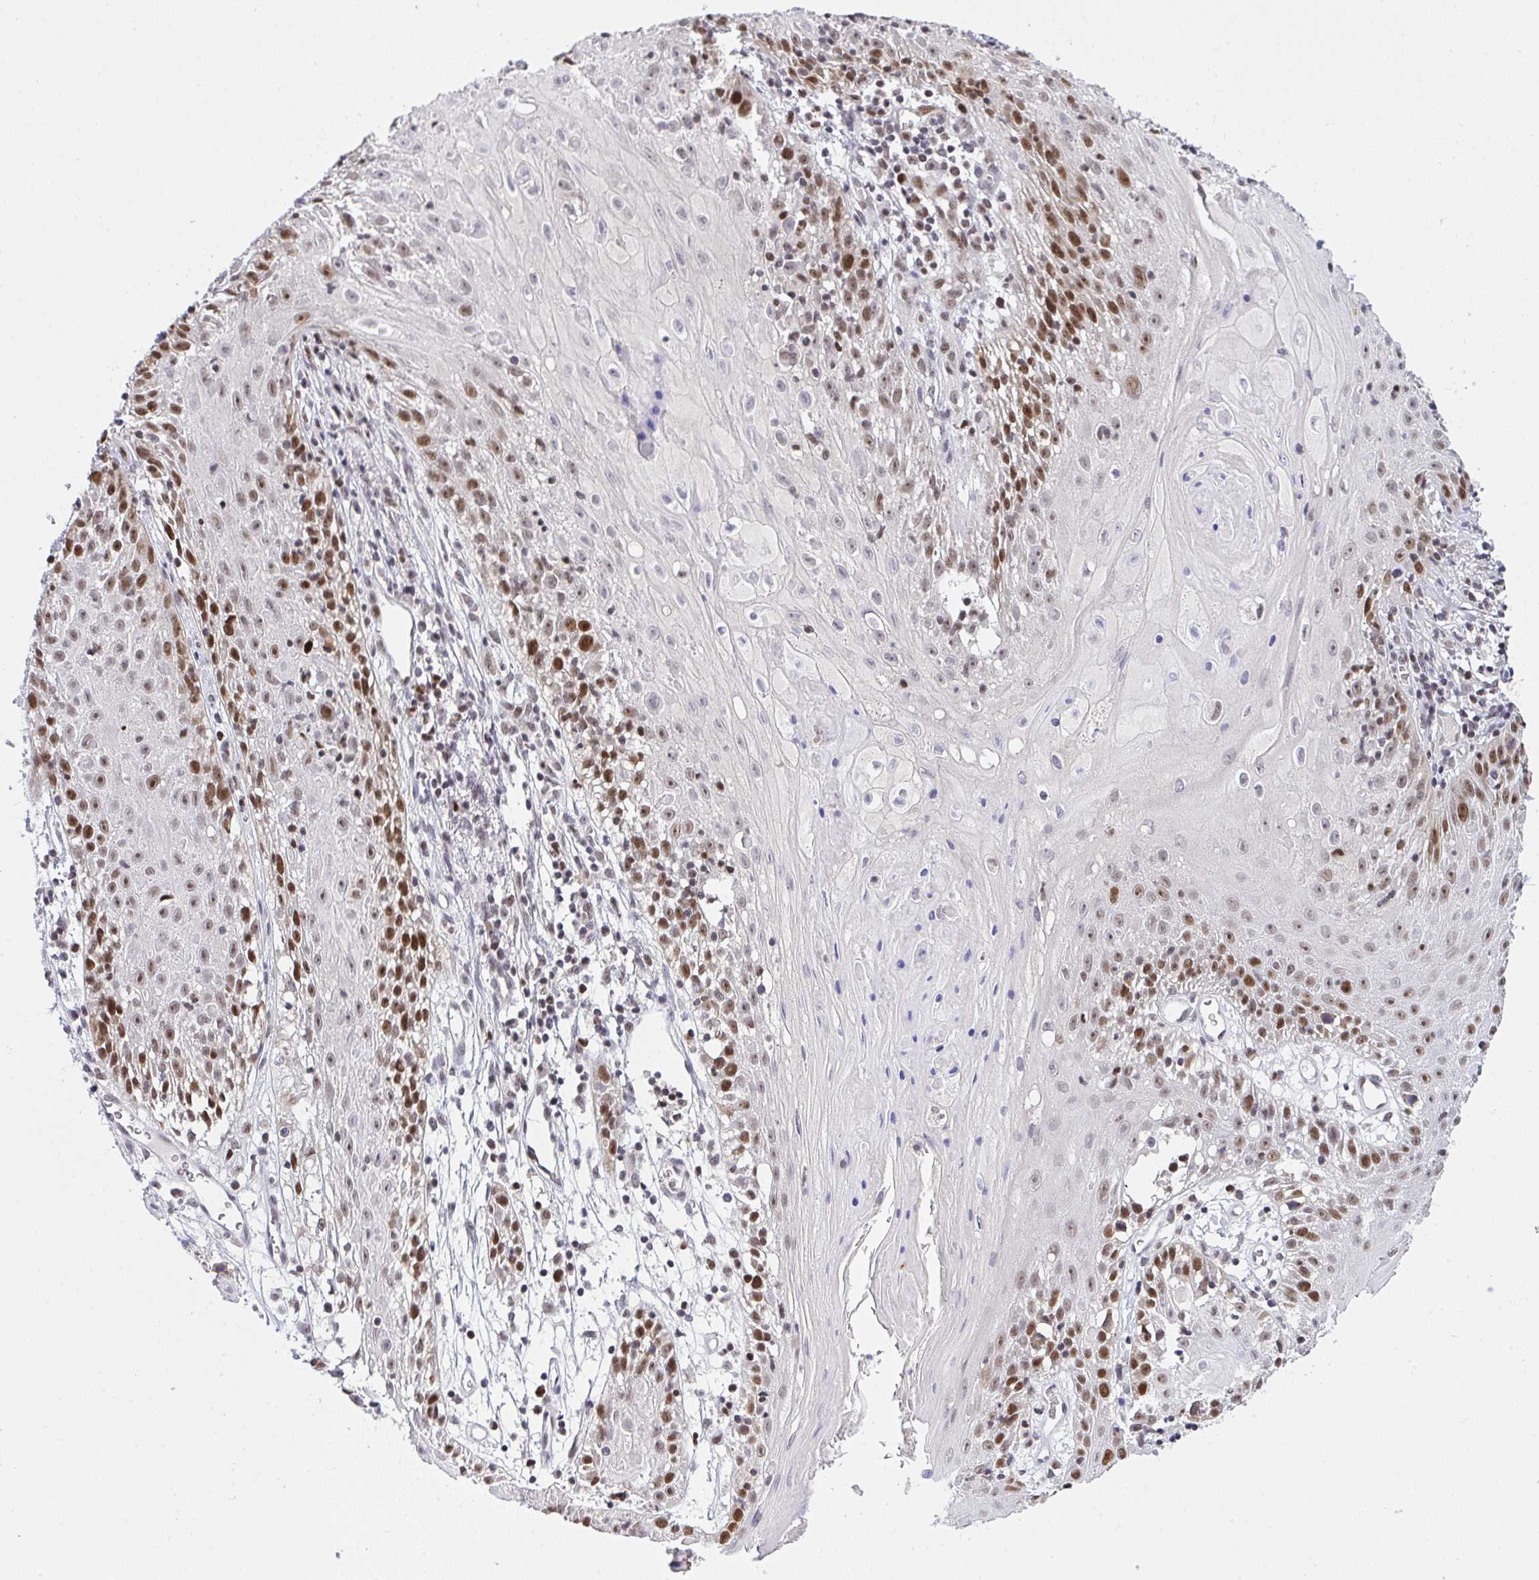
{"staining": {"intensity": "moderate", "quantity": "25%-75%", "location": "nuclear"}, "tissue": "skin cancer", "cell_type": "Tumor cells", "image_type": "cancer", "snomed": [{"axis": "morphology", "description": "Squamous cell carcinoma, NOS"}, {"axis": "topography", "description": "Skin"}, {"axis": "topography", "description": "Vulva"}], "caption": "Moderate nuclear expression for a protein is appreciated in approximately 25%-75% of tumor cells of squamous cell carcinoma (skin) using immunohistochemistry (IHC).", "gene": "RFC4", "patient": {"sex": "female", "age": 76}}